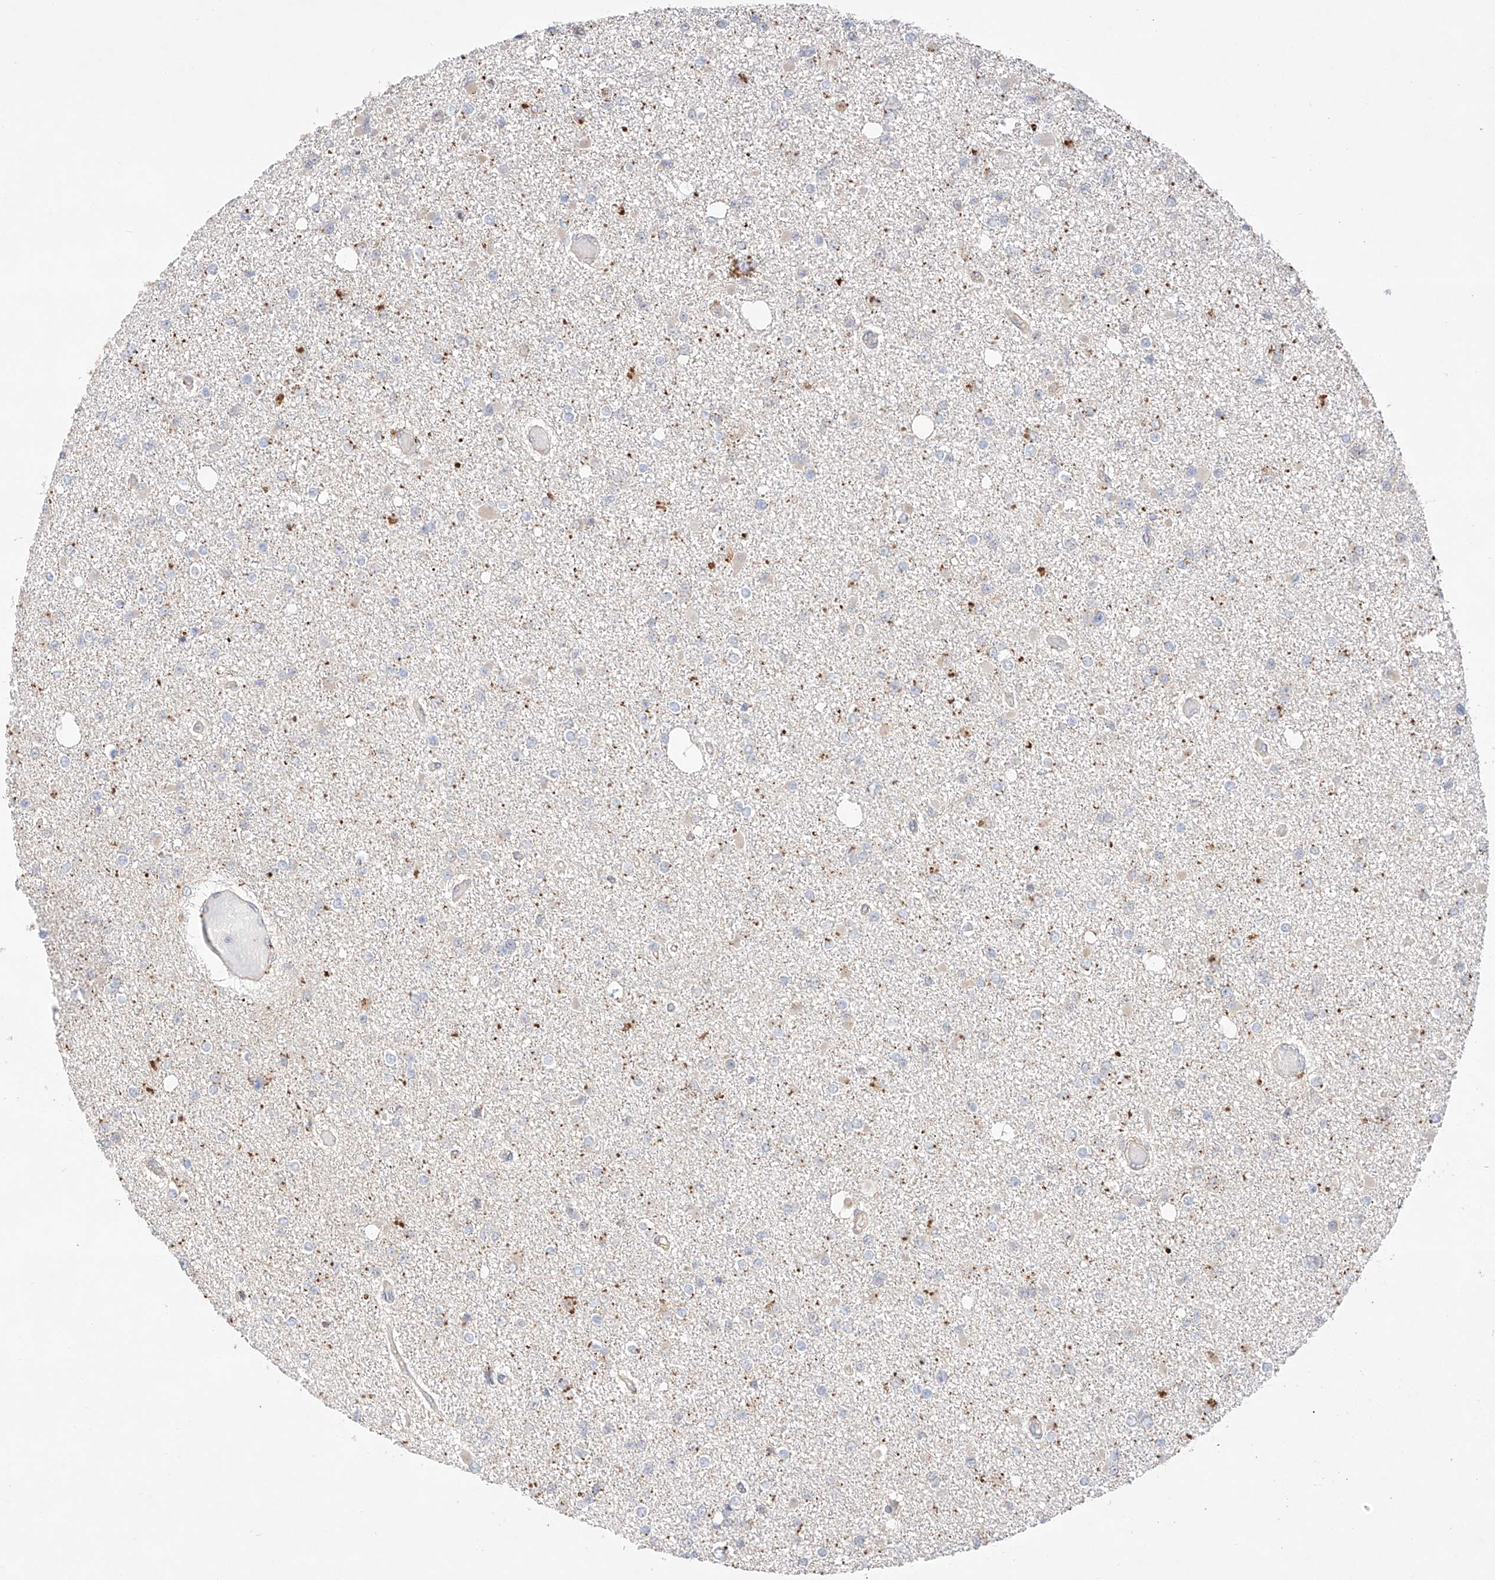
{"staining": {"intensity": "negative", "quantity": "none", "location": "none"}, "tissue": "glioma", "cell_type": "Tumor cells", "image_type": "cancer", "snomed": [{"axis": "morphology", "description": "Glioma, malignant, Low grade"}, {"axis": "topography", "description": "Brain"}], "caption": "Immunohistochemical staining of malignant low-grade glioma displays no significant staining in tumor cells.", "gene": "GCNT1", "patient": {"sex": "female", "age": 22}}